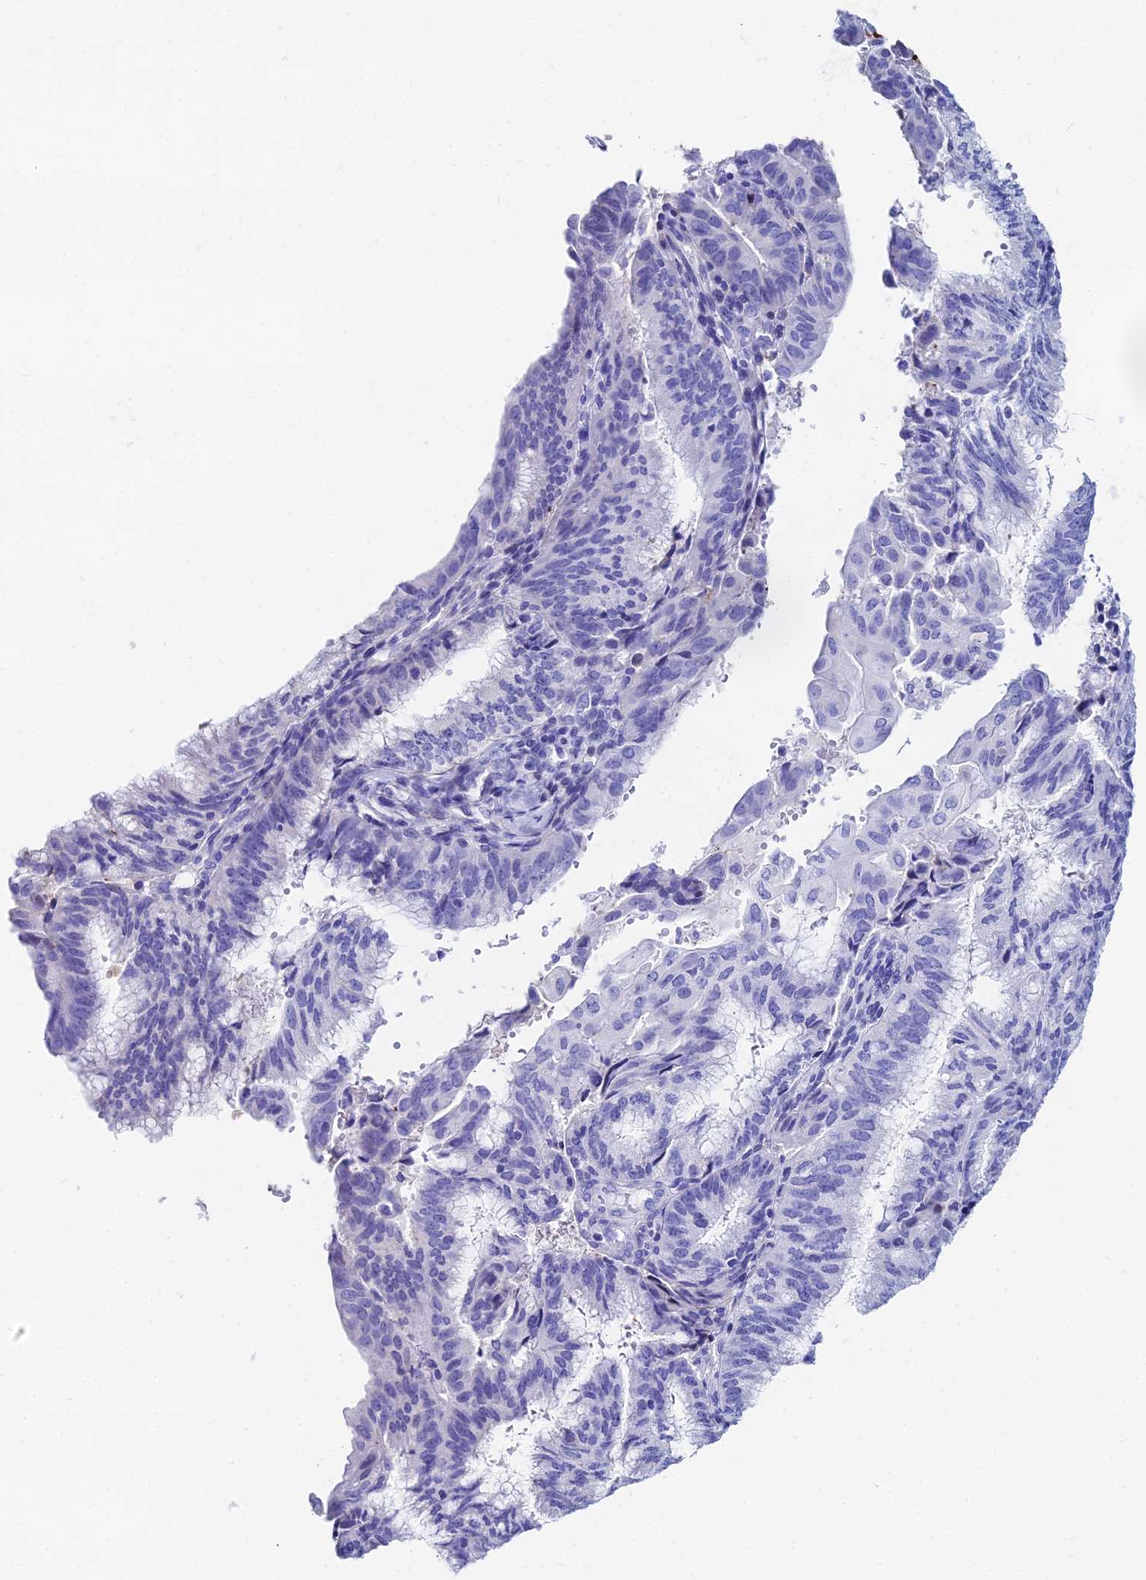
{"staining": {"intensity": "negative", "quantity": "none", "location": "none"}, "tissue": "endometrial cancer", "cell_type": "Tumor cells", "image_type": "cancer", "snomed": [{"axis": "morphology", "description": "Adenocarcinoma, NOS"}, {"axis": "topography", "description": "Endometrium"}], "caption": "Tumor cells show no significant expression in endometrial cancer.", "gene": "HSPA1L", "patient": {"sex": "female", "age": 49}}